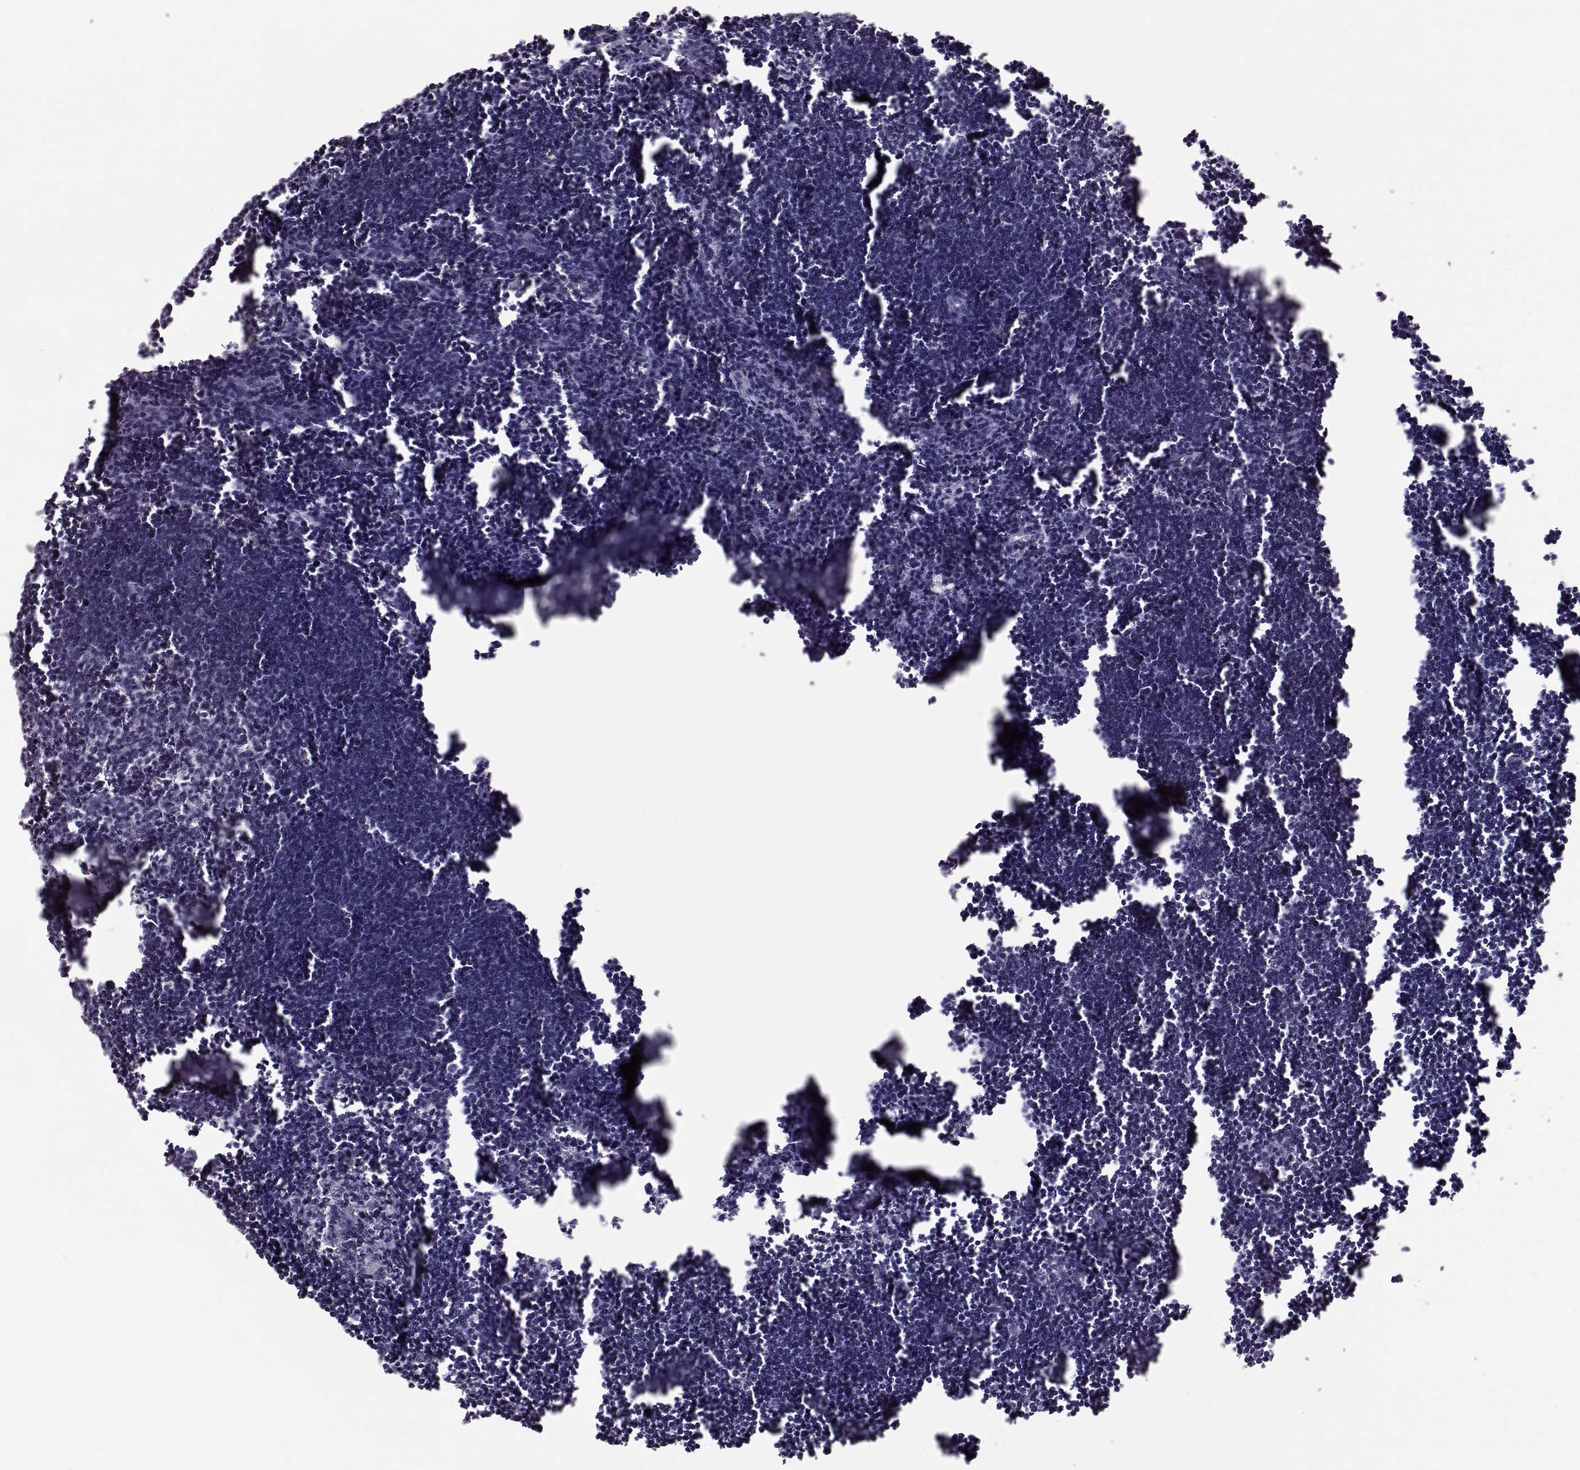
{"staining": {"intensity": "negative", "quantity": "none", "location": "none"}, "tissue": "lymph node", "cell_type": "Germinal center cells", "image_type": "normal", "snomed": [{"axis": "morphology", "description": "Normal tissue, NOS"}, {"axis": "topography", "description": "Lymph node"}], "caption": "Micrograph shows no protein positivity in germinal center cells of benign lymph node.", "gene": "ALDH3A1", "patient": {"sex": "male", "age": 55}}